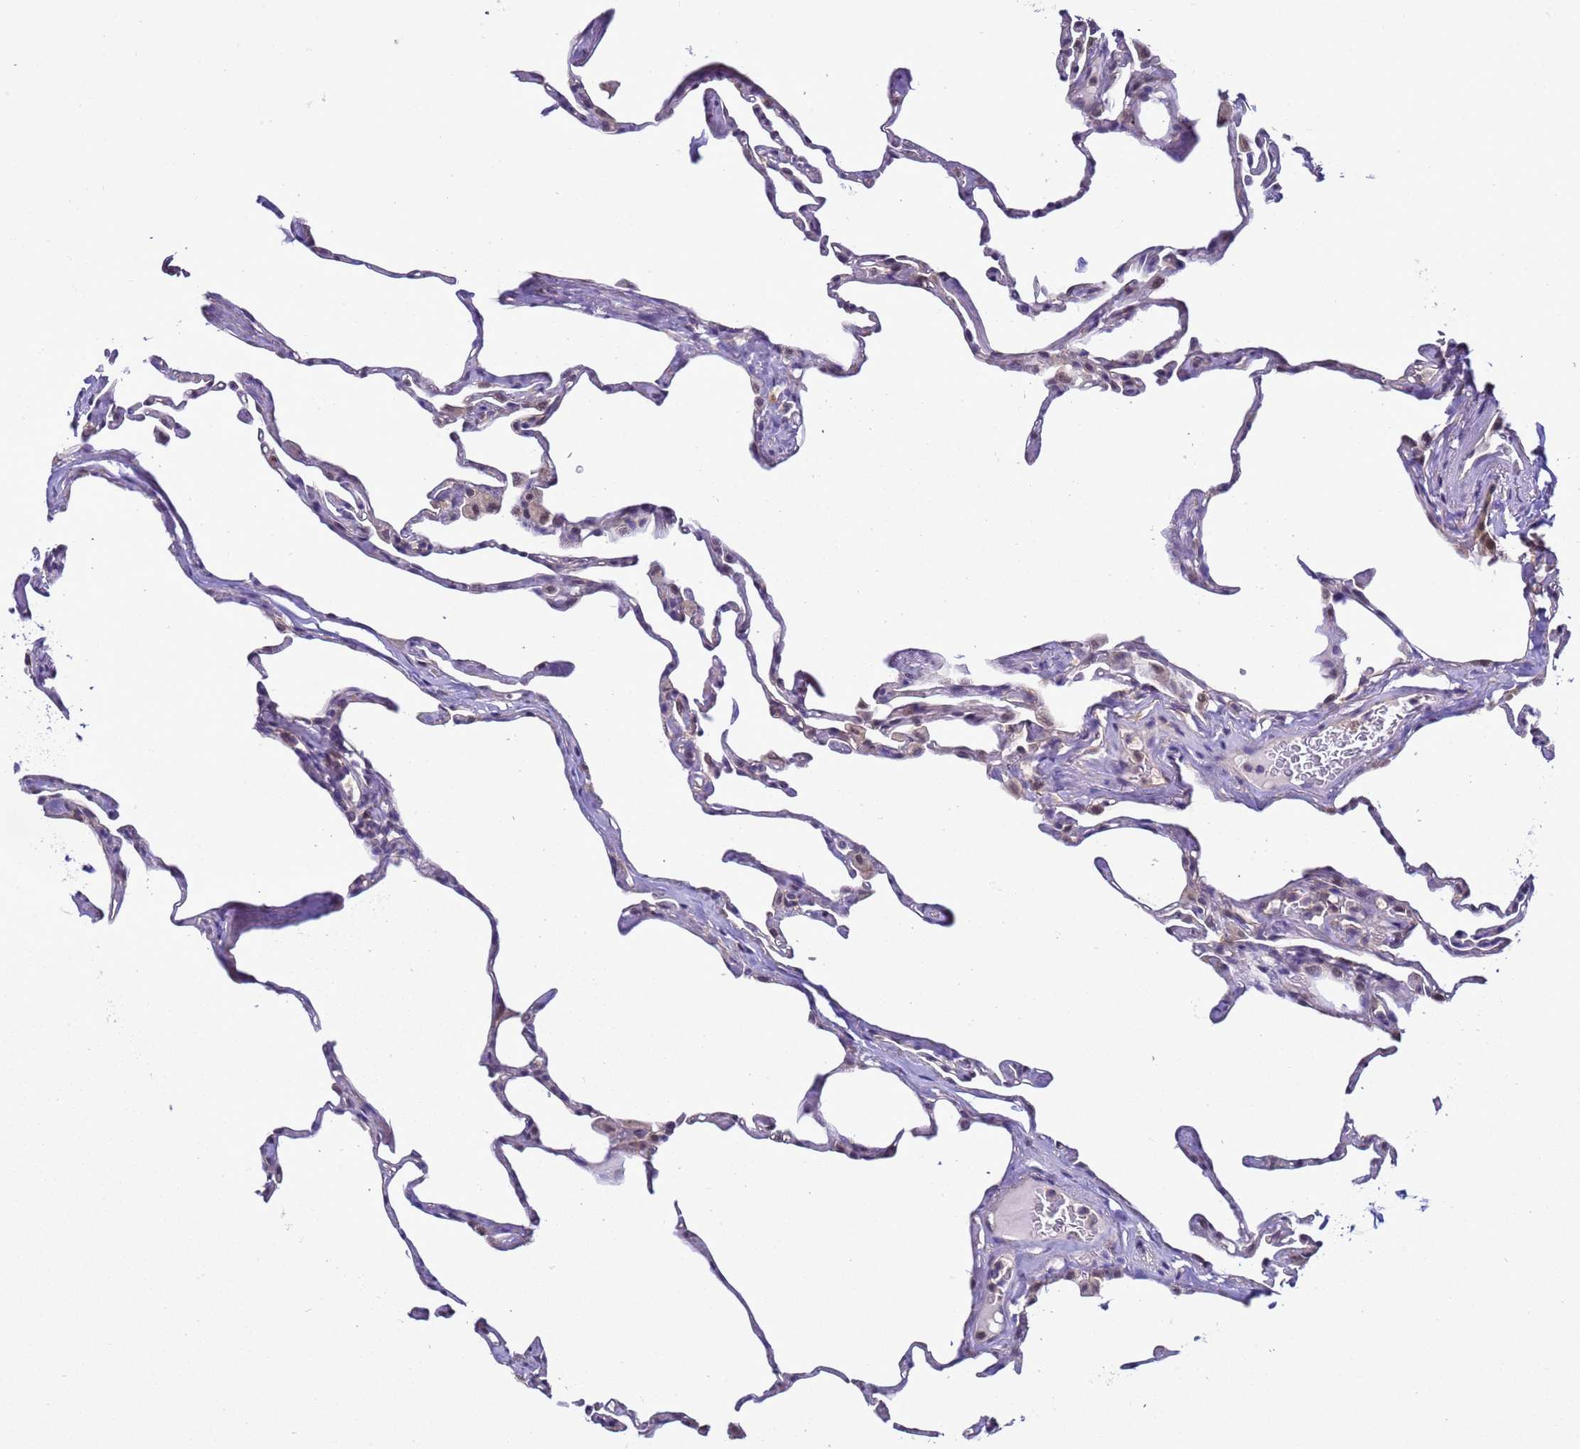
{"staining": {"intensity": "weak", "quantity": "25%-75%", "location": "nuclear"}, "tissue": "lung", "cell_type": "Alveolar cells", "image_type": "normal", "snomed": [{"axis": "morphology", "description": "Normal tissue, NOS"}, {"axis": "topography", "description": "Lung"}], "caption": "An image of human lung stained for a protein demonstrates weak nuclear brown staining in alveolar cells.", "gene": "DDI2", "patient": {"sex": "male", "age": 65}}